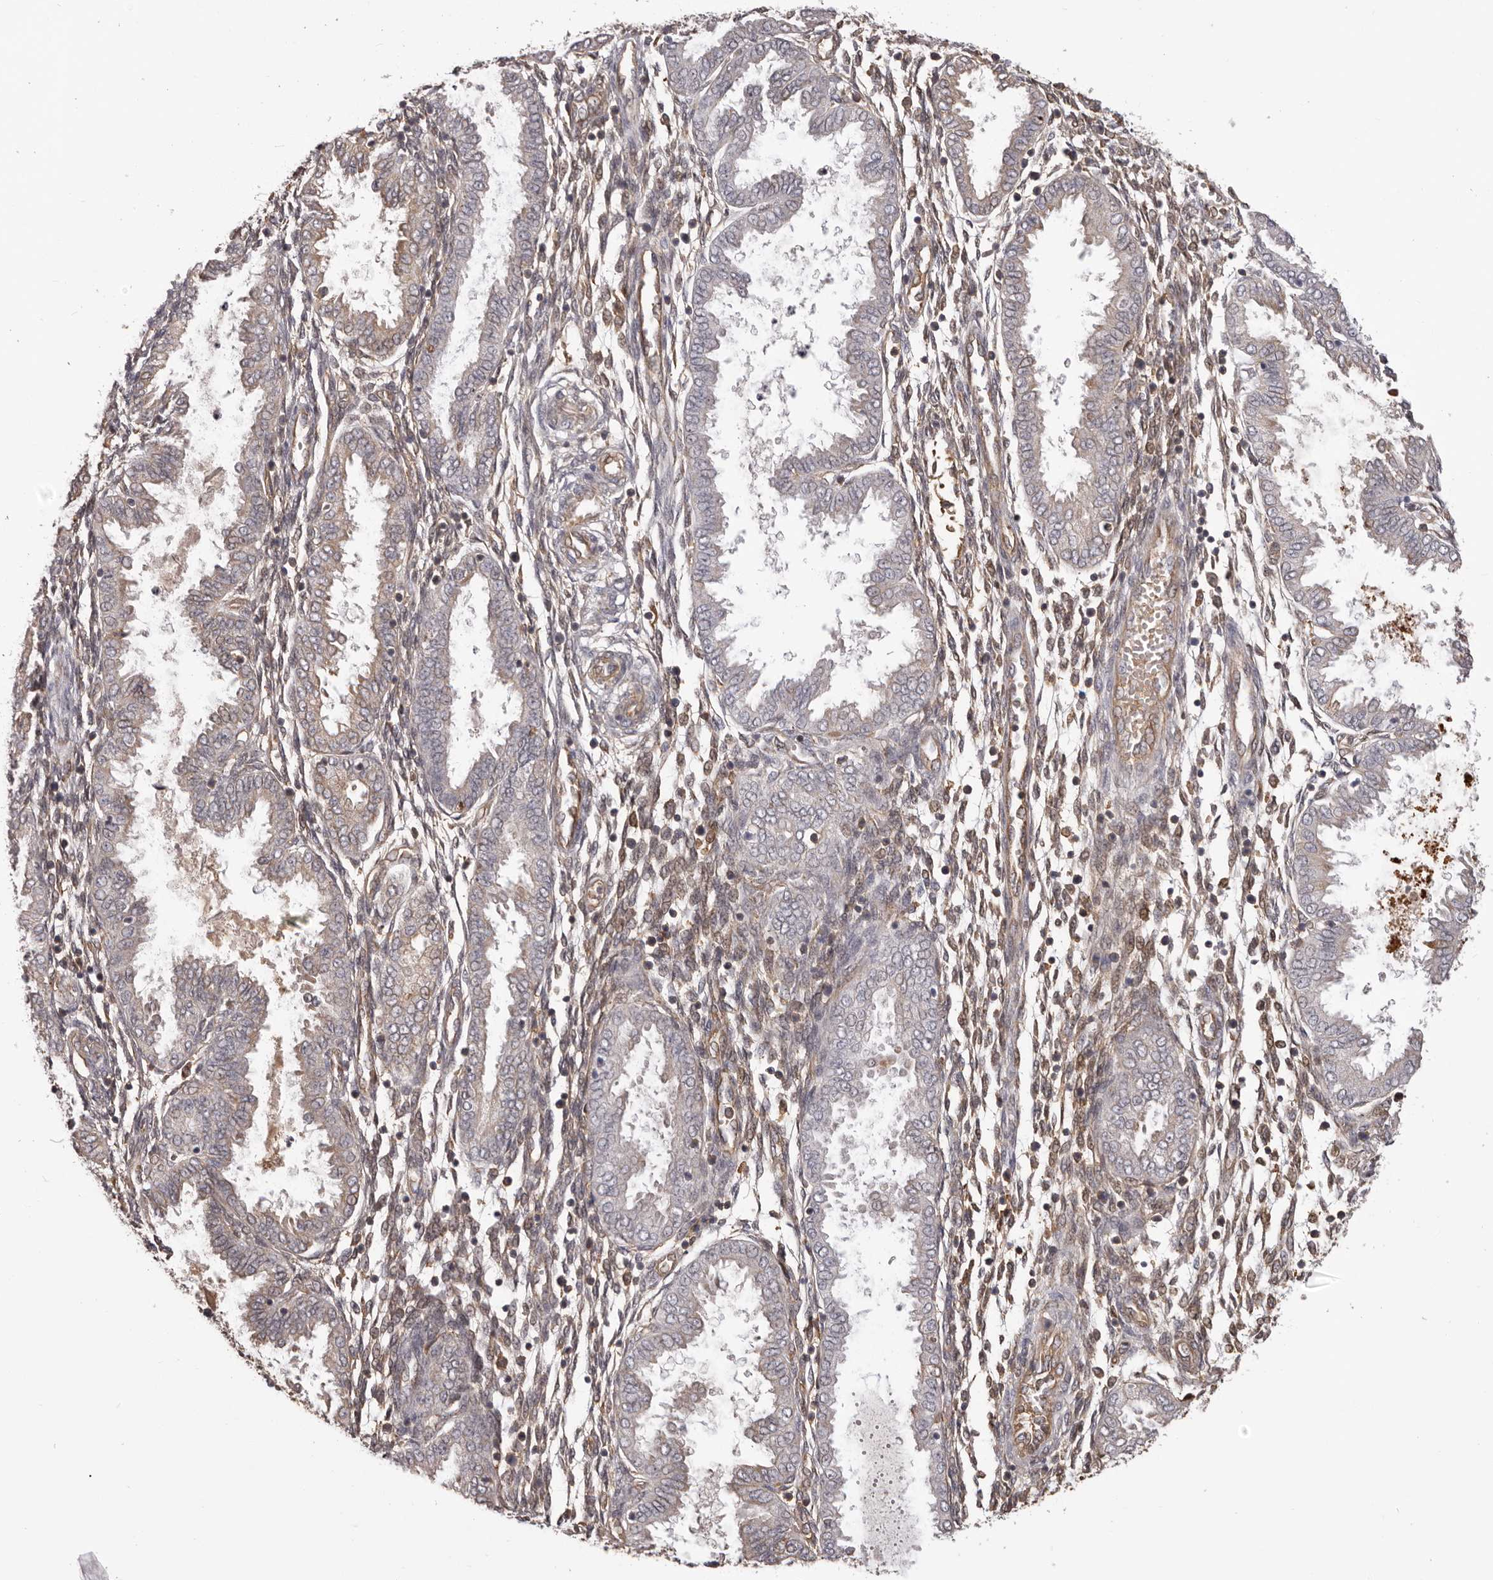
{"staining": {"intensity": "moderate", "quantity": "25%-75%", "location": "cytoplasmic/membranous"}, "tissue": "endometrium", "cell_type": "Cells in endometrial stroma", "image_type": "normal", "snomed": [{"axis": "morphology", "description": "Normal tissue, NOS"}, {"axis": "topography", "description": "Endometrium"}], "caption": "Moderate cytoplasmic/membranous positivity for a protein is present in about 25%-75% of cells in endometrial stroma of benign endometrium using immunohistochemistry (IHC).", "gene": "OTUD3", "patient": {"sex": "female", "age": 33}}